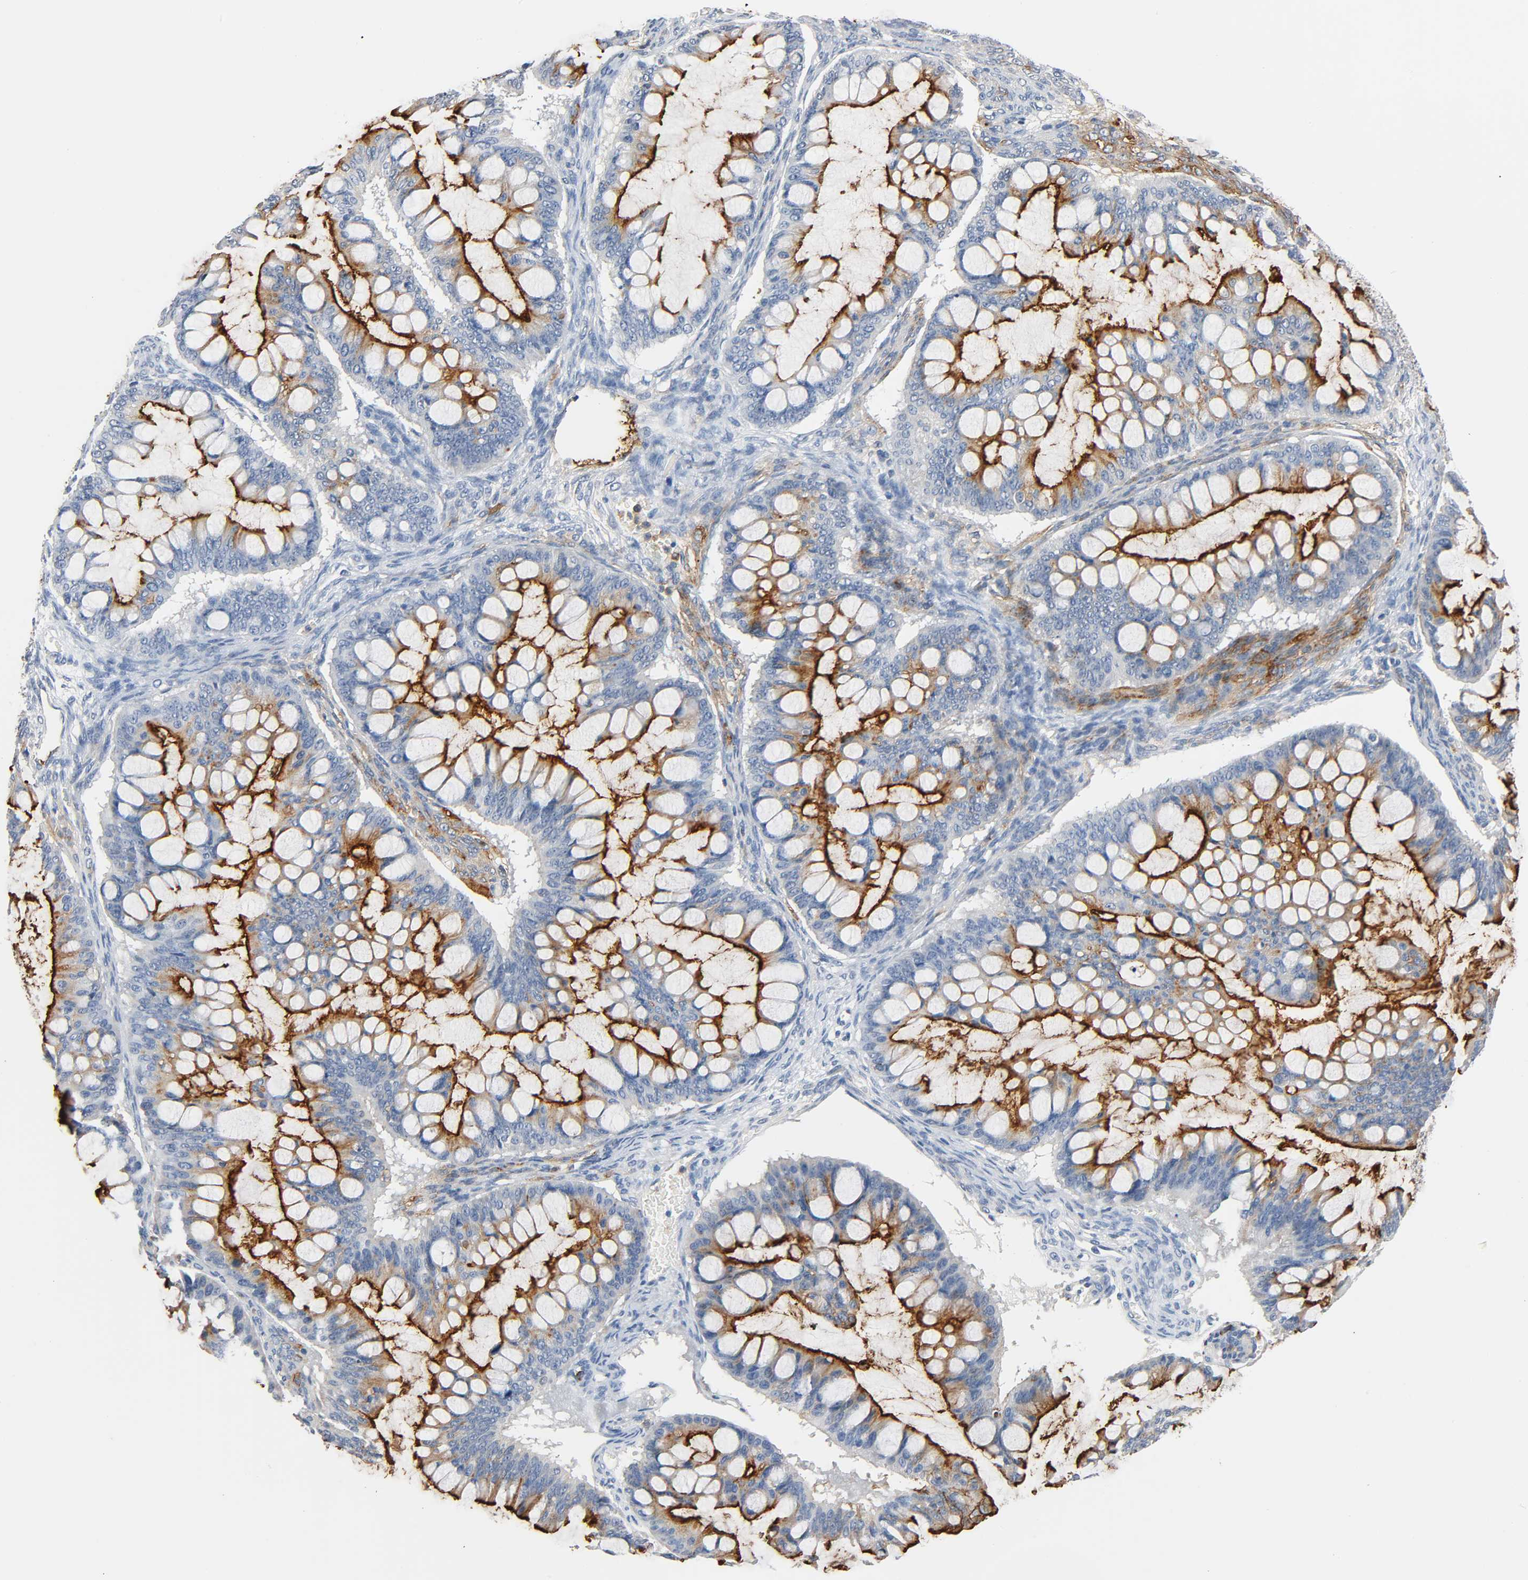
{"staining": {"intensity": "strong", "quantity": "25%-75%", "location": "cytoplasmic/membranous"}, "tissue": "ovarian cancer", "cell_type": "Tumor cells", "image_type": "cancer", "snomed": [{"axis": "morphology", "description": "Cystadenocarcinoma, mucinous, NOS"}, {"axis": "topography", "description": "Ovary"}], "caption": "Immunohistochemistry (IHC) of mucinous cystadenocarcinoma (ovarian) shows high levels of strong cytoplasmic/membranous positivity in about 25%-75% of tumor cells. (DAB (3,3'-diaminobenzidine) IHC with brightfield microscopy, high magnification).", "gene": "ANPEP", "patient": {"sex": "female", "age": 73}}